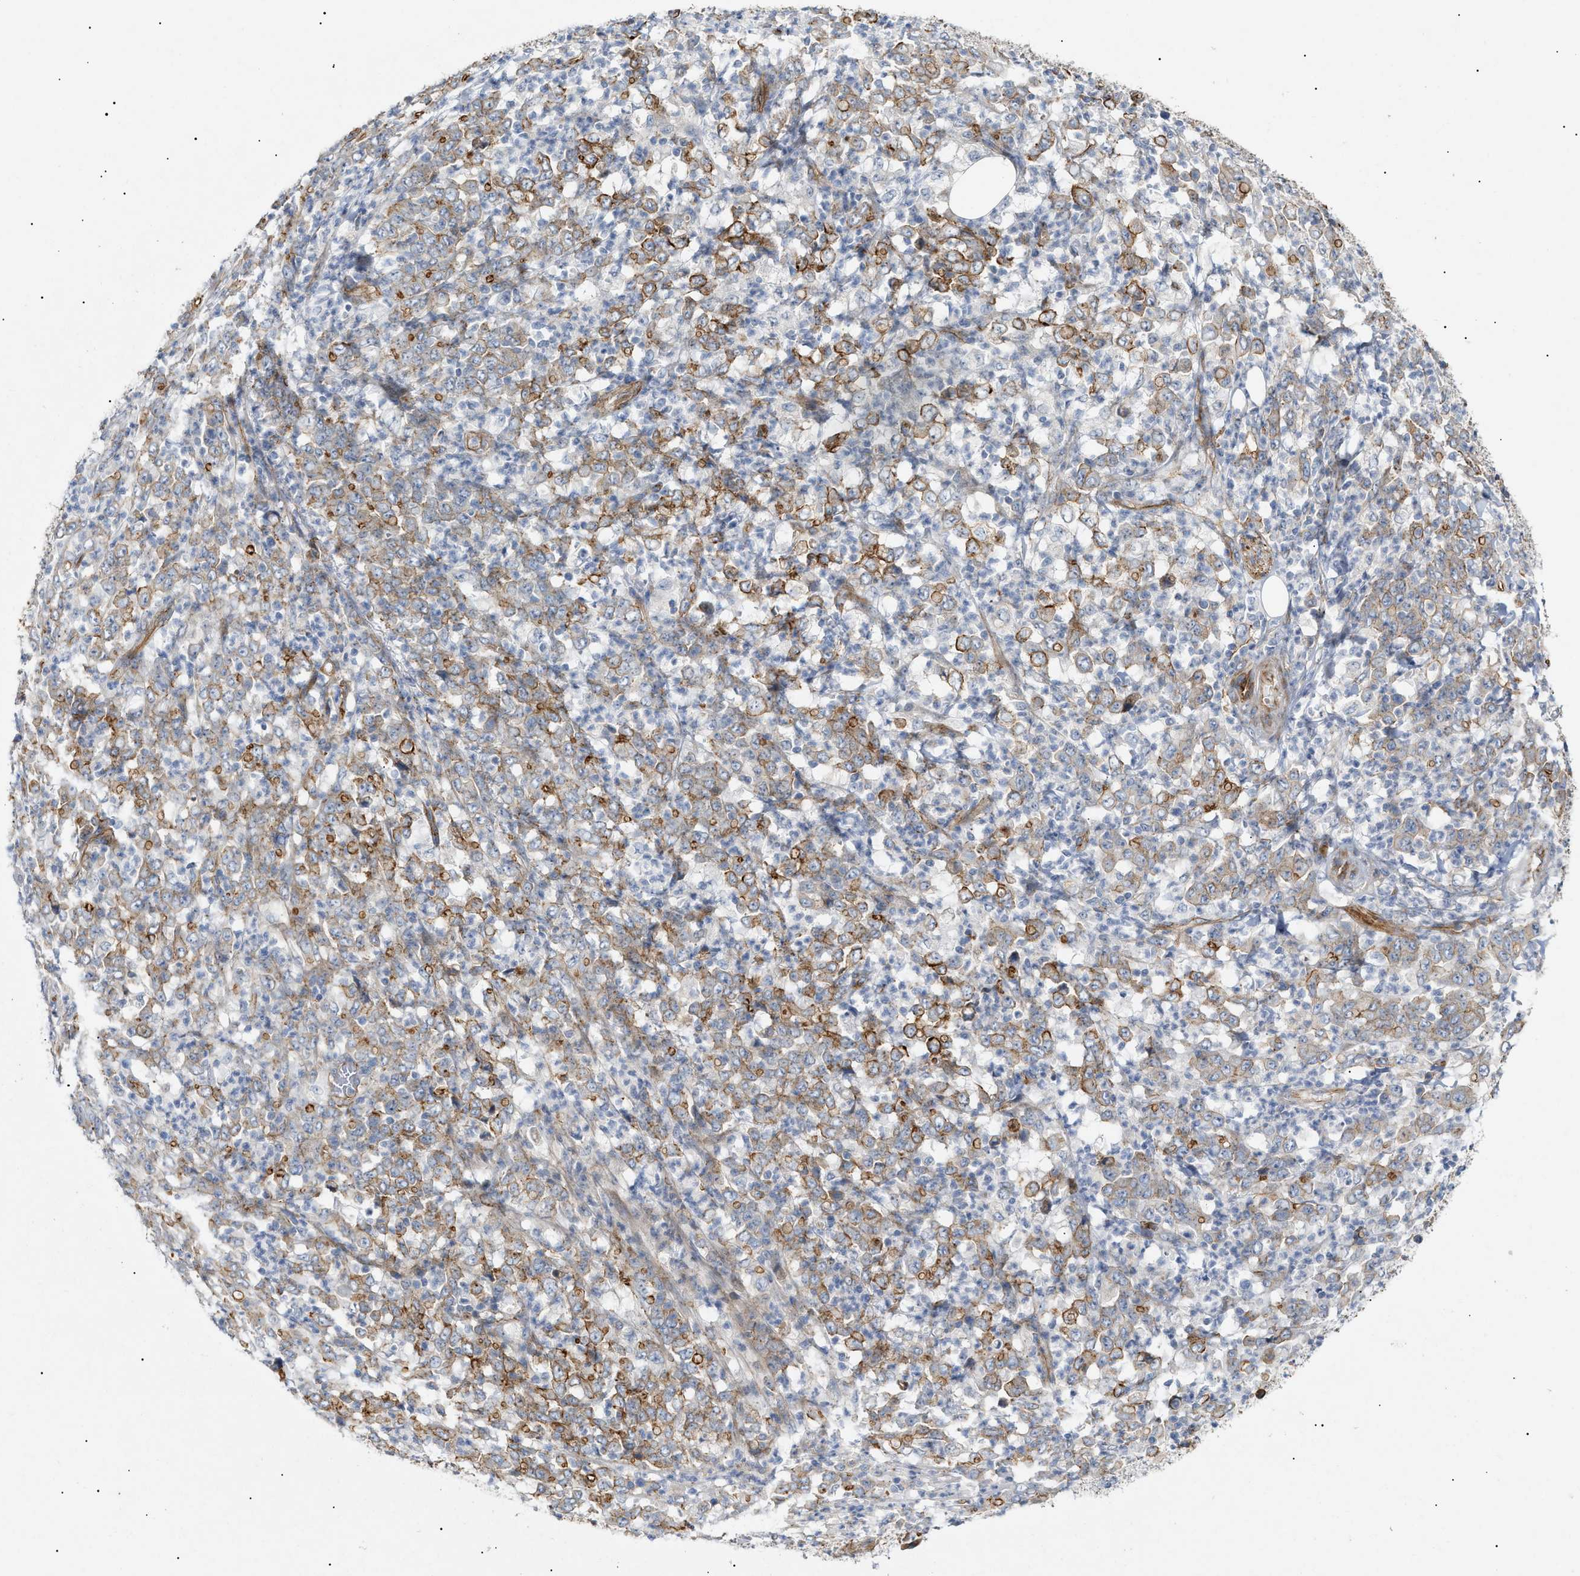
{"staining": {"intensity": "moderate", "quantity": "<25%", "location": "cytoplasmic/membranous"}, "tissue": "stomach cancer", "cell_type": "Tumor cells", "image_type": "cancer", "snomed": [{"axis": "morphology", "description": "Adenocarcinoma, NOS"}, {"axis": "topography", "description": "Stomach, lower"}], "caption": "Tumor cells demonstrate low levels of moderate cytoplasmic/membranous expression in about <25% of cells in human adenocarcinoma (stomach). (brown staining indicates protein expression, while blue staining denotes nuclei).", "gene": "ZFHX2", "patient": {"sex": "female", "age": 71}}